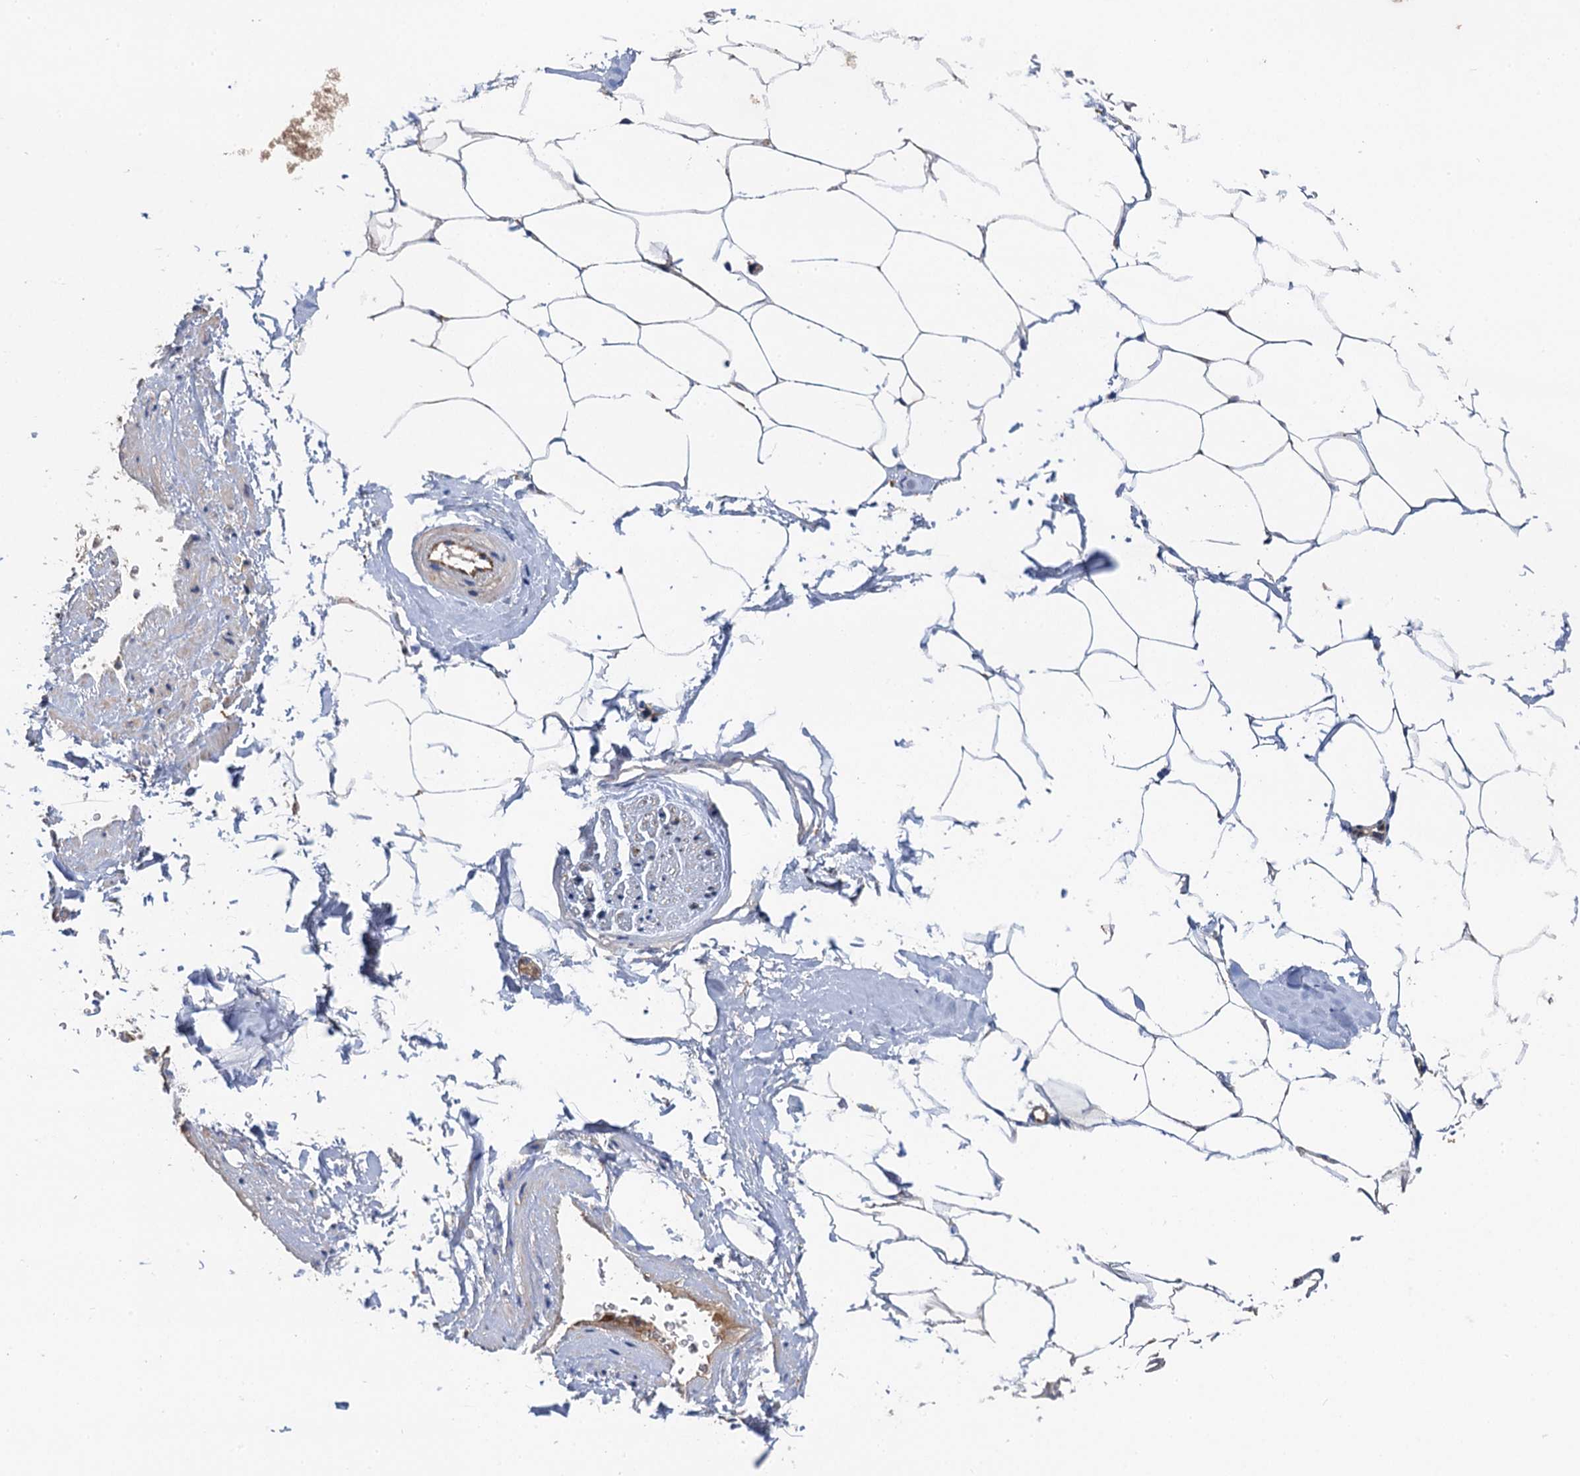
{"staining": {"intensity": "negative", "quantity": "none", "location": "none"}, "tissue": "adipose tissue", "cell_type": "Adipocytes", "image_type": "normal", "snomed": [{"axis": "morphology", "description": "Normal tissue, NOS"}, {"axis": "morphology", "description": "Adenocarcinoma, Low grade"}, {"axis": "topography", "description": "Prostate"}, {"axis": "topography", "description": "Peripheral nerve tissue"}], "caption": "Immunohistochemistry photomicrograph of normal adipose tissue: human adipose tissue stained with DAB displays no significant protein staining in adipocytes. (DAB (3,3'-diaminobenzidine) immunohistochemistry with hematoxylin counter stain).", "gene": "PJA2", "patient": {"sex": "male", "age": 63}}